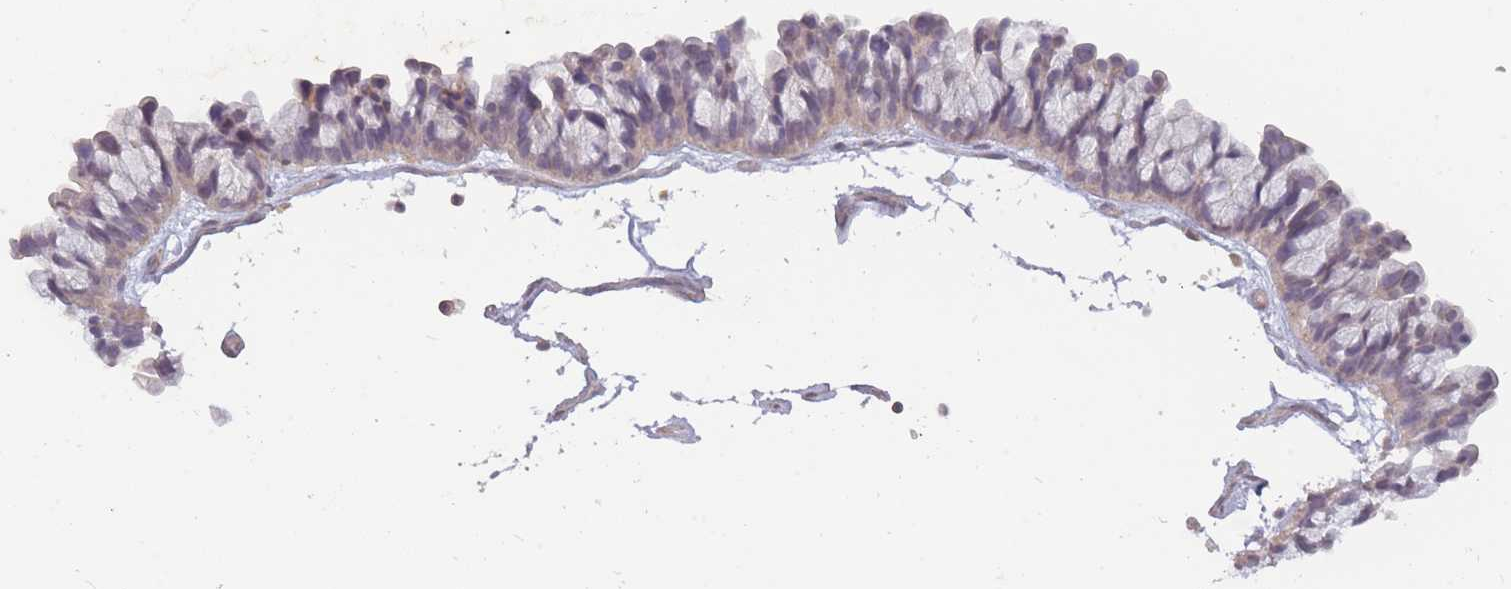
{"staining": {"intensity": "negative", "quantity": "none", "location": "none"}, "tissue": "ovarian cancer", "cell_type": "Tumor cells", "image_type": "cancer", "snomed": [{"axis": "morphology", "description": "Cystadenocarcinoma, serous, NOS"}, {"axis": "topography", "description": "Ovary"}], "caption": "DAB immunohistochemical staining of human serous cystadenocarcinoma (ovarian) displays no significant staining in tumor cells.", "gene": "TET3", "patient": {"sex": "female", "age": 56}}